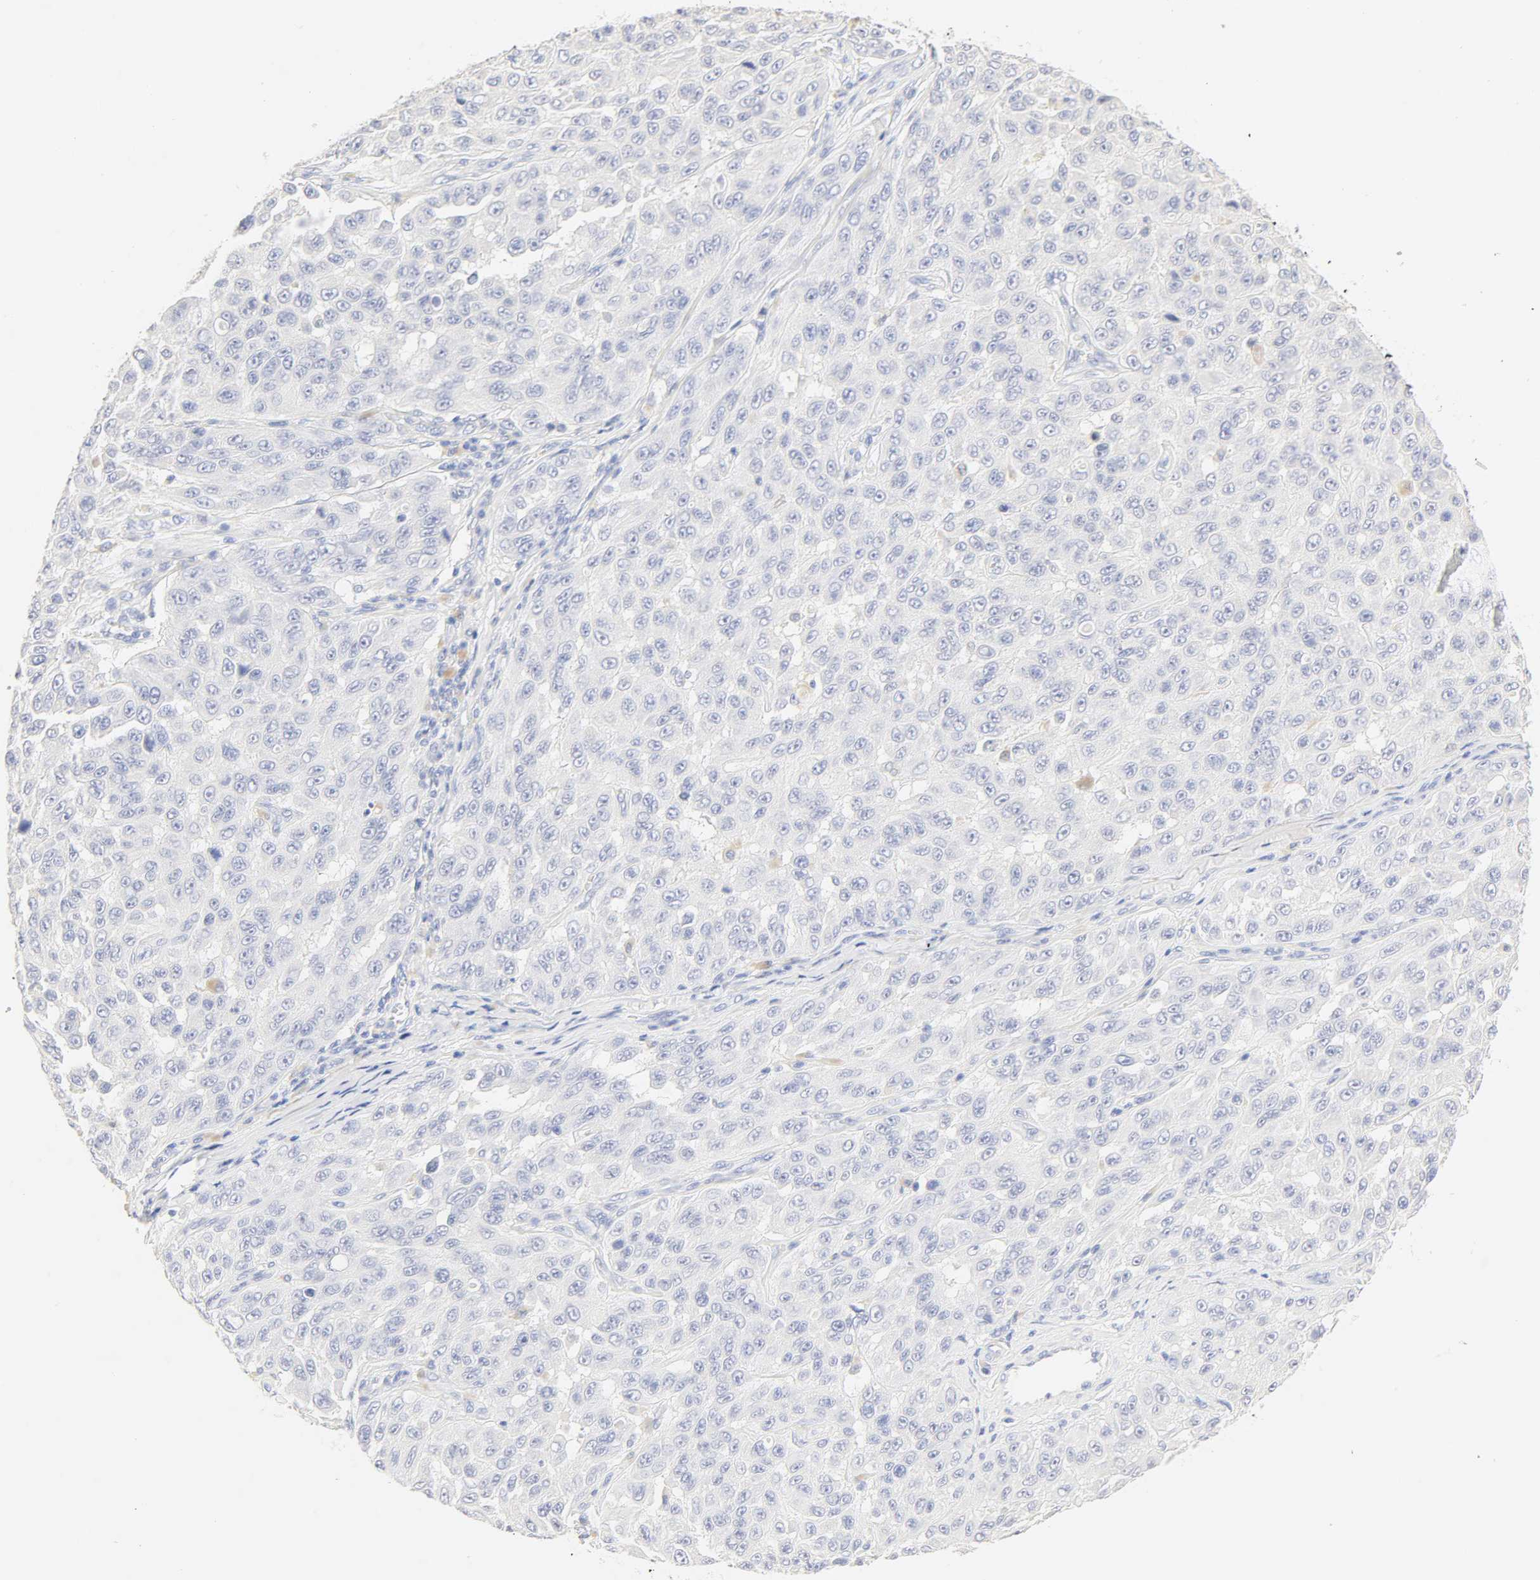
{"staining": {"intensity": "negative", "quantity": "none", "location": "none"}, "tissue": "melanoma", "cell_type": "Tumor cells", "image_type": "cancer", "snomed": [{"axis": "morphology", "description": "Malignant melanoma, NOS"}, {"axis": "topography", "description": "Skin"}], "caption": "IHC micrograph of human melanoma stained for a protein (brown), which shows no expression in tumor cells.", "gene": "SLCO1B3", "patient": {"sex": "male", "age": 30}}